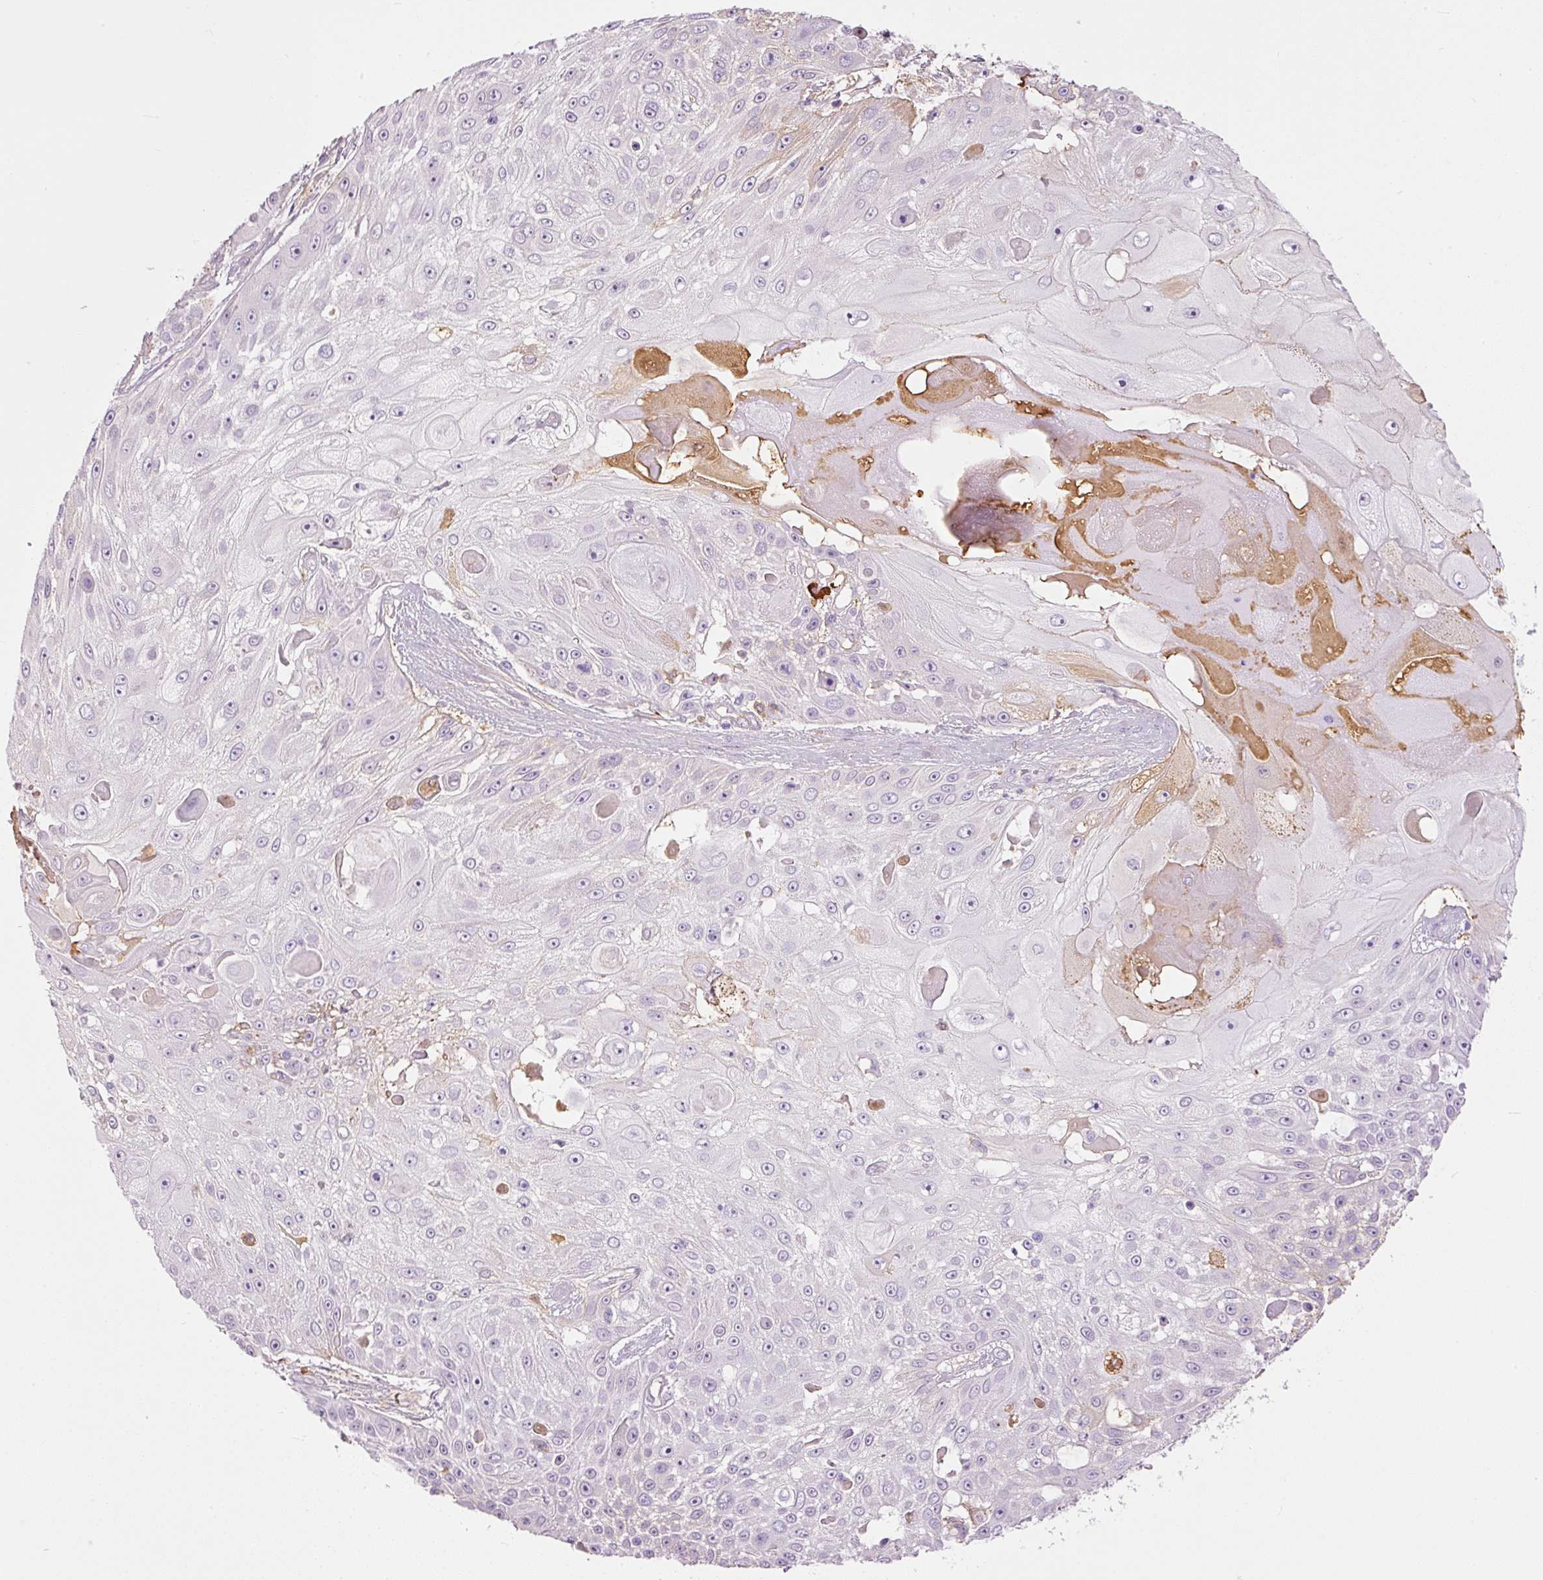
{"staining": {"intensity": "negative", "quantity": "none", "location": "none"}, "tissue": "skin cancer", "cell_type": "Tumor cells", "image_type": "cancer", "snomed": [{"axis": "morphology", "description": "Squamous cell carcinoma, NOS"}, {"axis": "topography", "description": "Skin"}], "caption": "Skin squamous cell carcinoma stained for a protein using immunohistochemistry (IHC) displays no staining tumor cells.", "gene": "PRPF38B", "patient": {"sex": "female", "age": 86}}